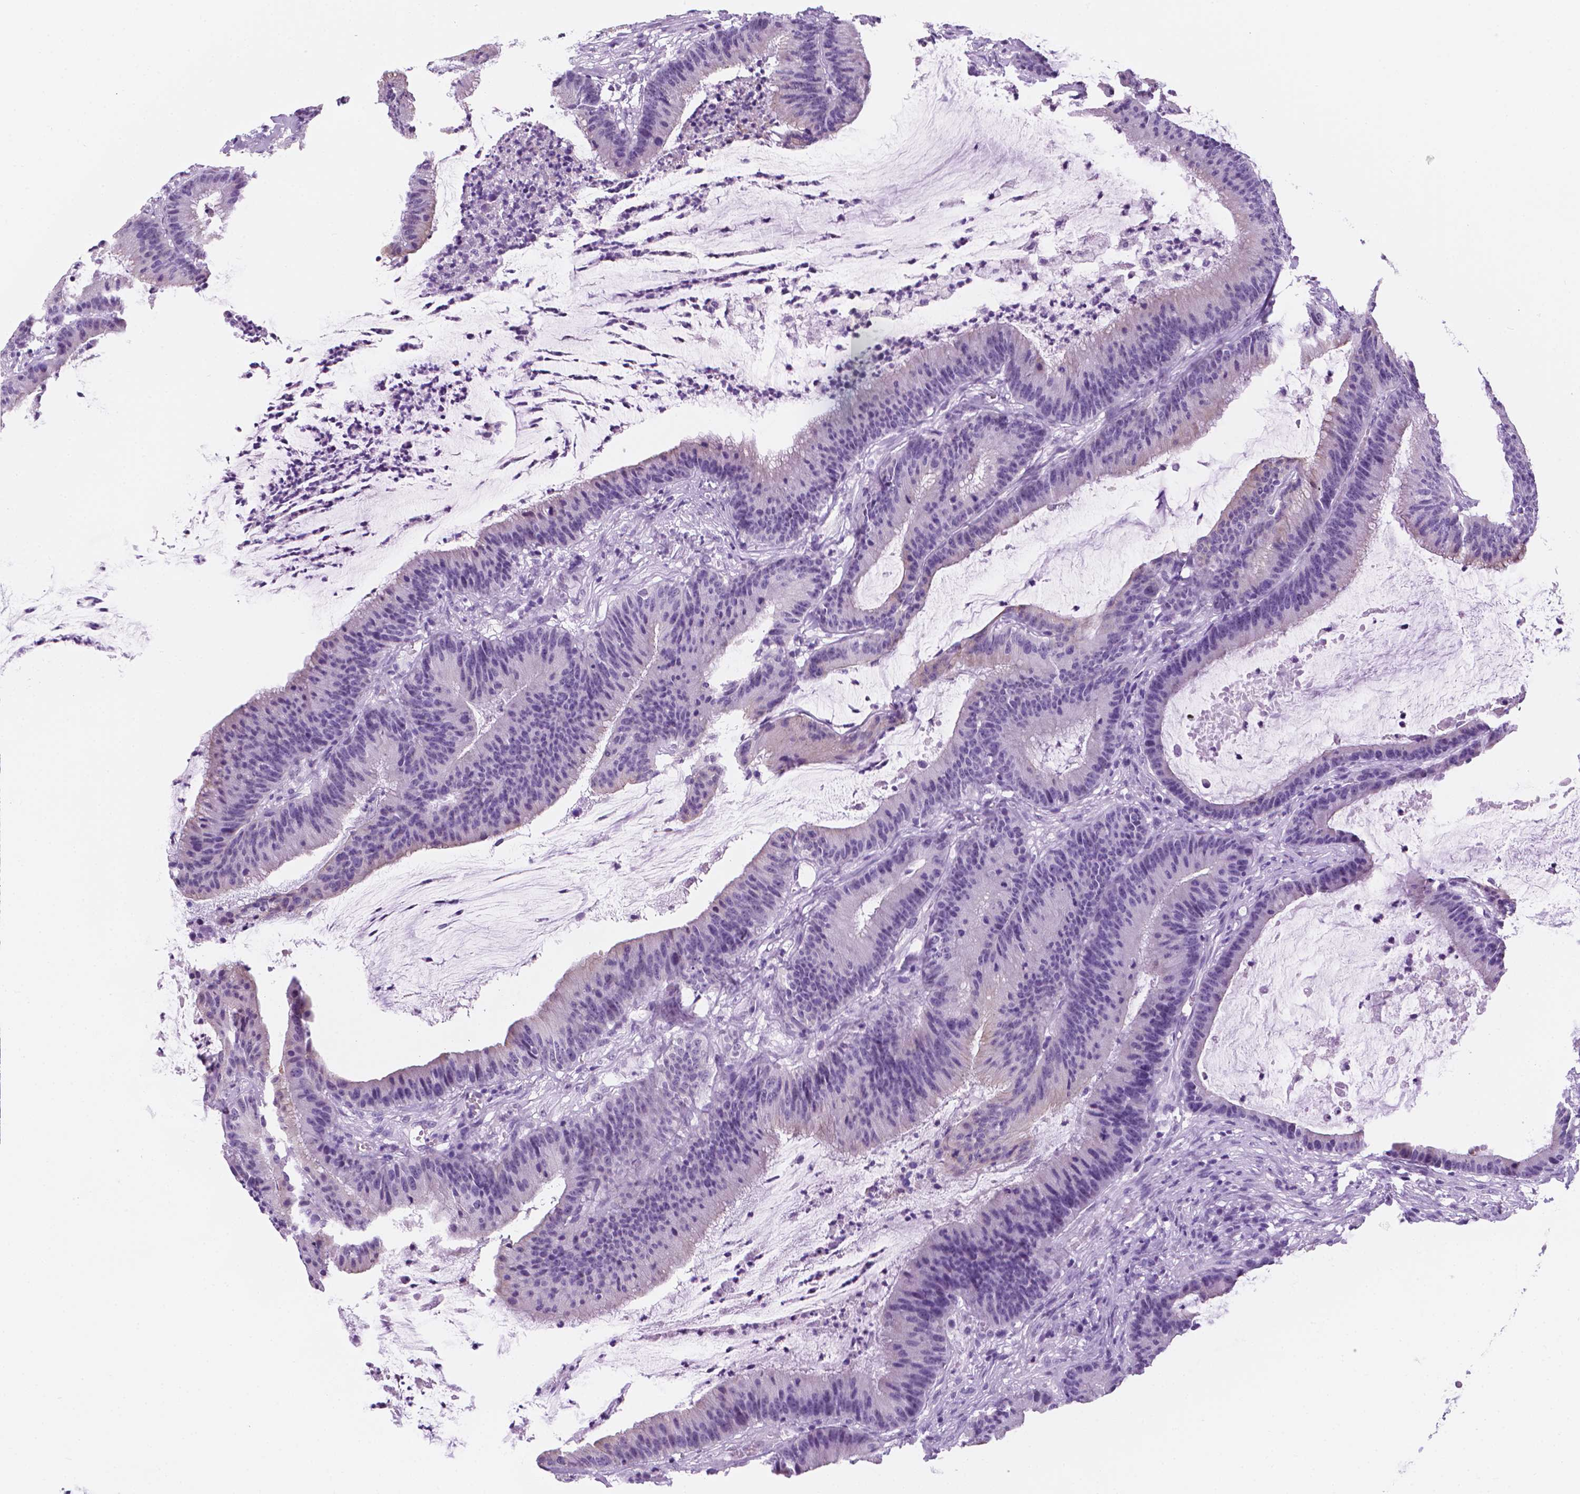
{"staining": {"intensity": "negative", "quantity": "none", "location": "none"}, "tissue": "colorectal cancer", "cell_type": "Tumor cells", "image_type": "cancer", "snomed": [{"axis": "morphology", "description": "Adenocarcinoma, NOS"}, {"axis": "topography", "description": "Colon"}], "caption": "Photomicrograph shows no protein staining in tumor cells of adenocarcinoma (colorectal) tissue.", "gene": "PPL", "patient": {"sex": "female", "age": 78}}